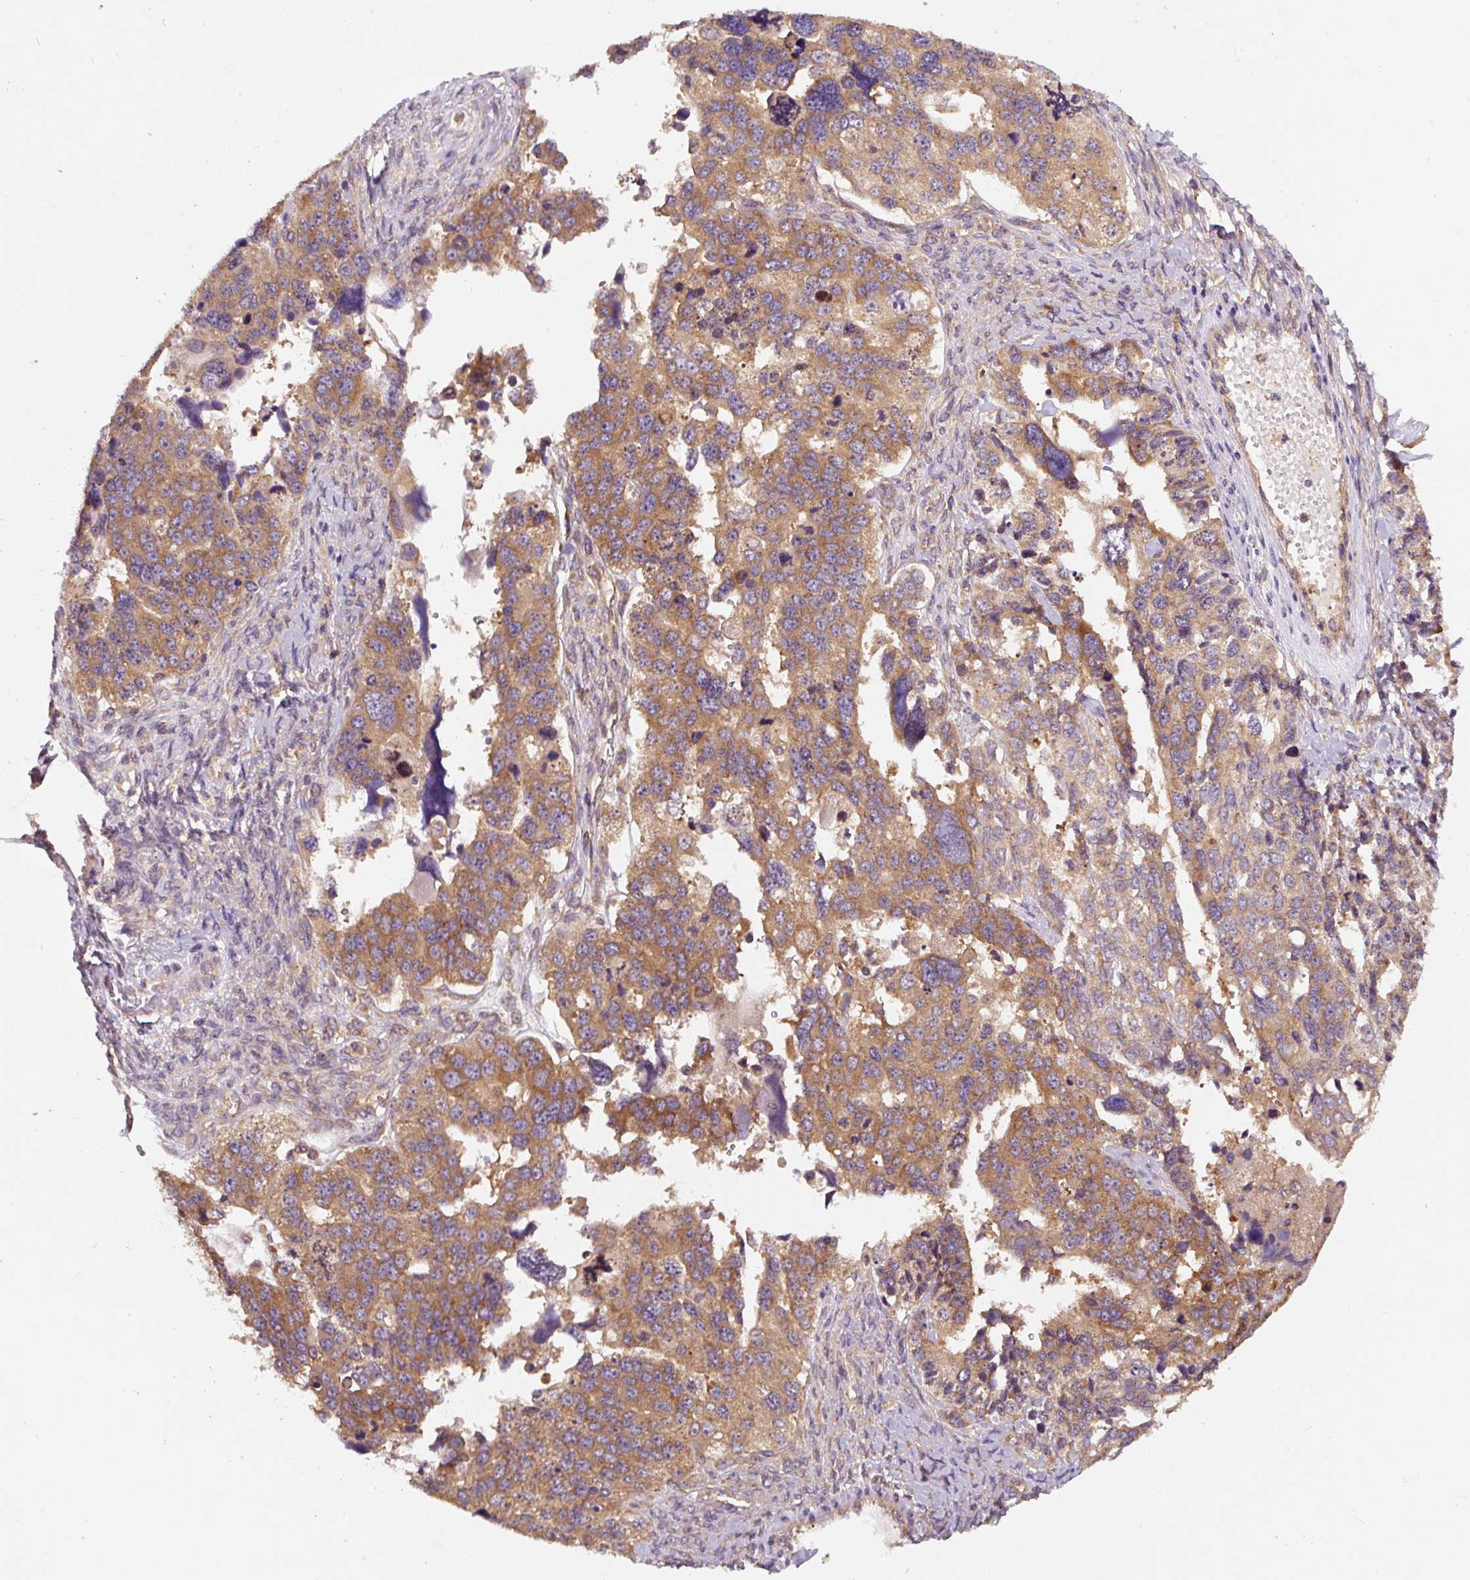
{"staining": {"intensity": "moderate", "quantity": ">75%", "location": "cytoplasmic/membranous"}, "tissue": "ovarian cancer", "cell_type": "Tumor cells", "image_type": "cancer", "snomed": [{"axis": "morphology", "description": "Cystadenocarcinoma, serous, NOS"}, {"axis": "topography", "description": "Ovary"}], "caption": "An immunohistochemistry image of neoplastic tissue is shown. Protein staining in brown labels moderate cytoplasmic/membranous positivity in serous cystadenocarcinoma (ovarian) within tumor cells.", "gene": "EIF2S2", "patient": {"sex": "female", "age": 76}}